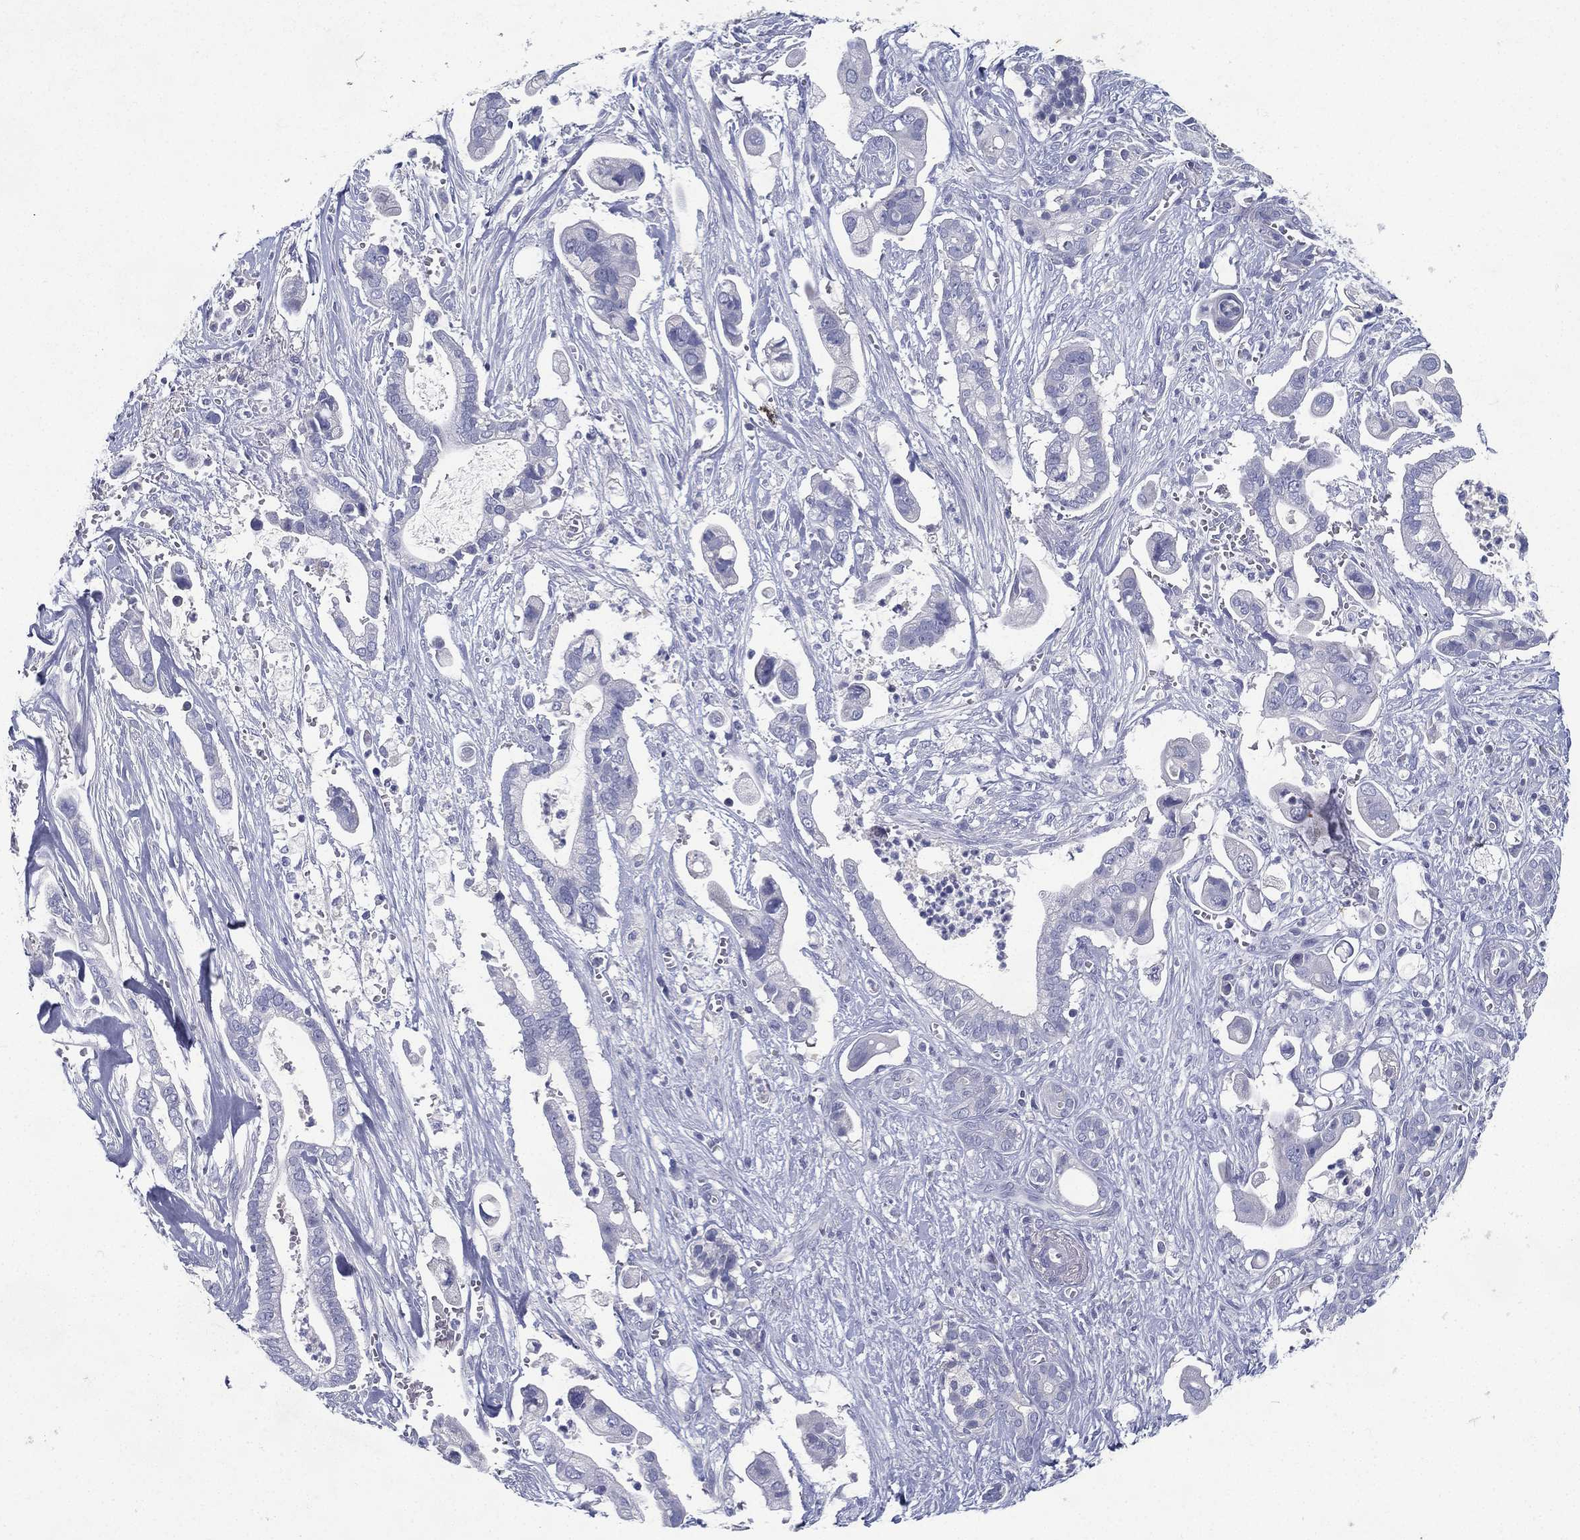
{"staining": {"intensity": "negative", "quantity": "none", "location": "none"}, "tissue": "pancreatic cancer", "cell_type": "Tumor cells", "image_type": "cancer", "snomed": [{"axis": "morphology", "description": "Adenocarcinoma, NOS"}, {"axis": "topography", "description": "Pancreas"}], "caption": "A micrograph of human pancreatic adenocarcinoma is negative for staining in tumor cells. (Stains: DAB IHC with hematoxylin counter stain, Microscopy: brightfield microscopy at high magnification).", "gene": "RGS13", "patient": {"sex": "male", "age": 61}}